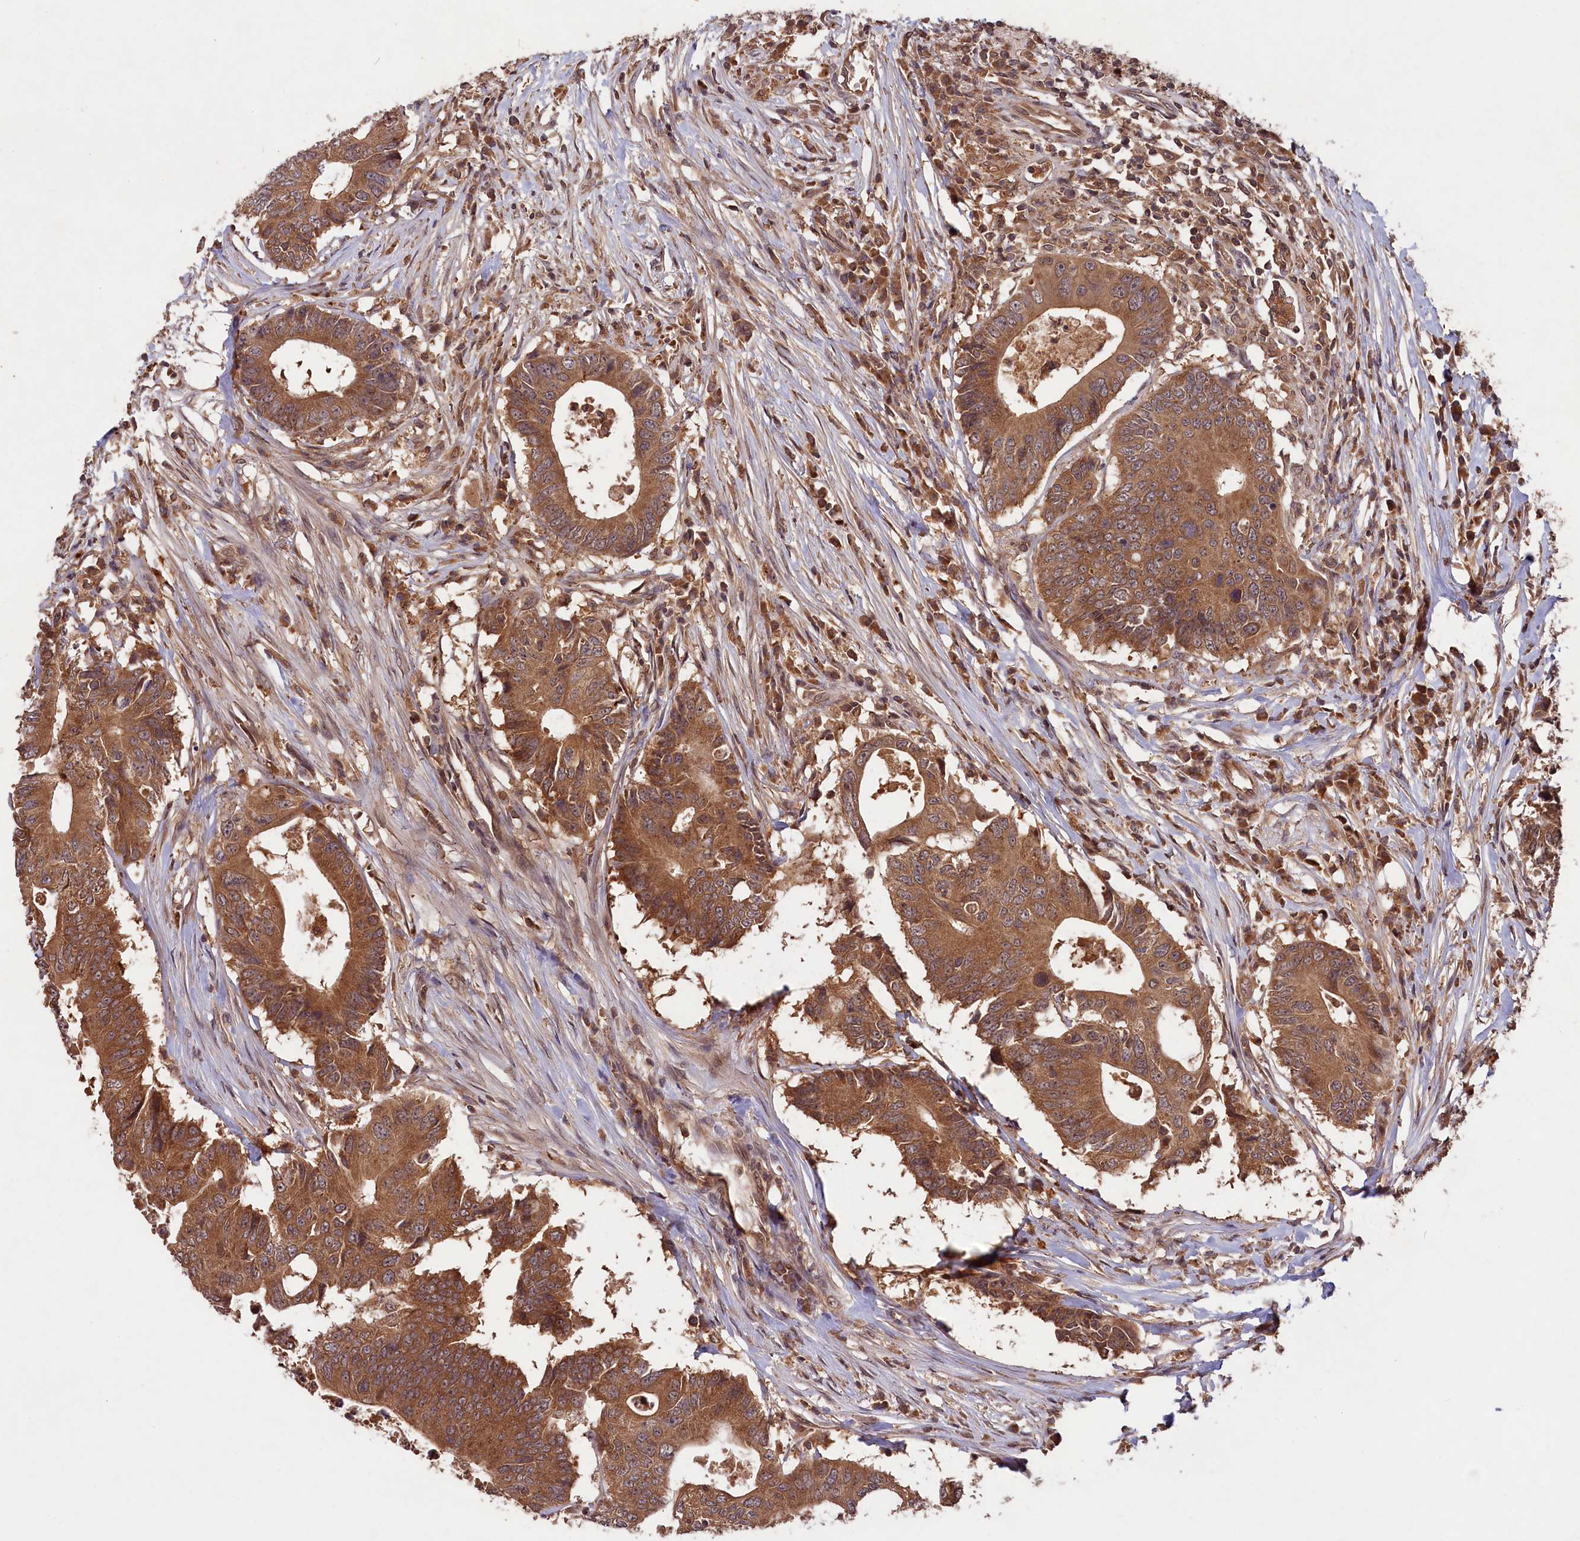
{"staining": {"intensity": "moderate", "quantity": ">75%", "location": "cytoplasmic/membranous"}, "tissue": "colorectal cancer", "cell_type": "Tumor cells", "image_type": "cancer", "snomed": [{"axis": "morphology", "description": "Adenocarcinoma, NOS"}, {"axis": "topography", "description": "Colon"}], "caption": "The photomicrograph displays immunohistochemical staining of colorectal cancer (adenocarcinoma). There is moderate cytoplasmic/membranous positivity is identified in about >75% of tumor cells.", "gene": "CHAC1", "patient": {"sex": "male", "age": 71}}